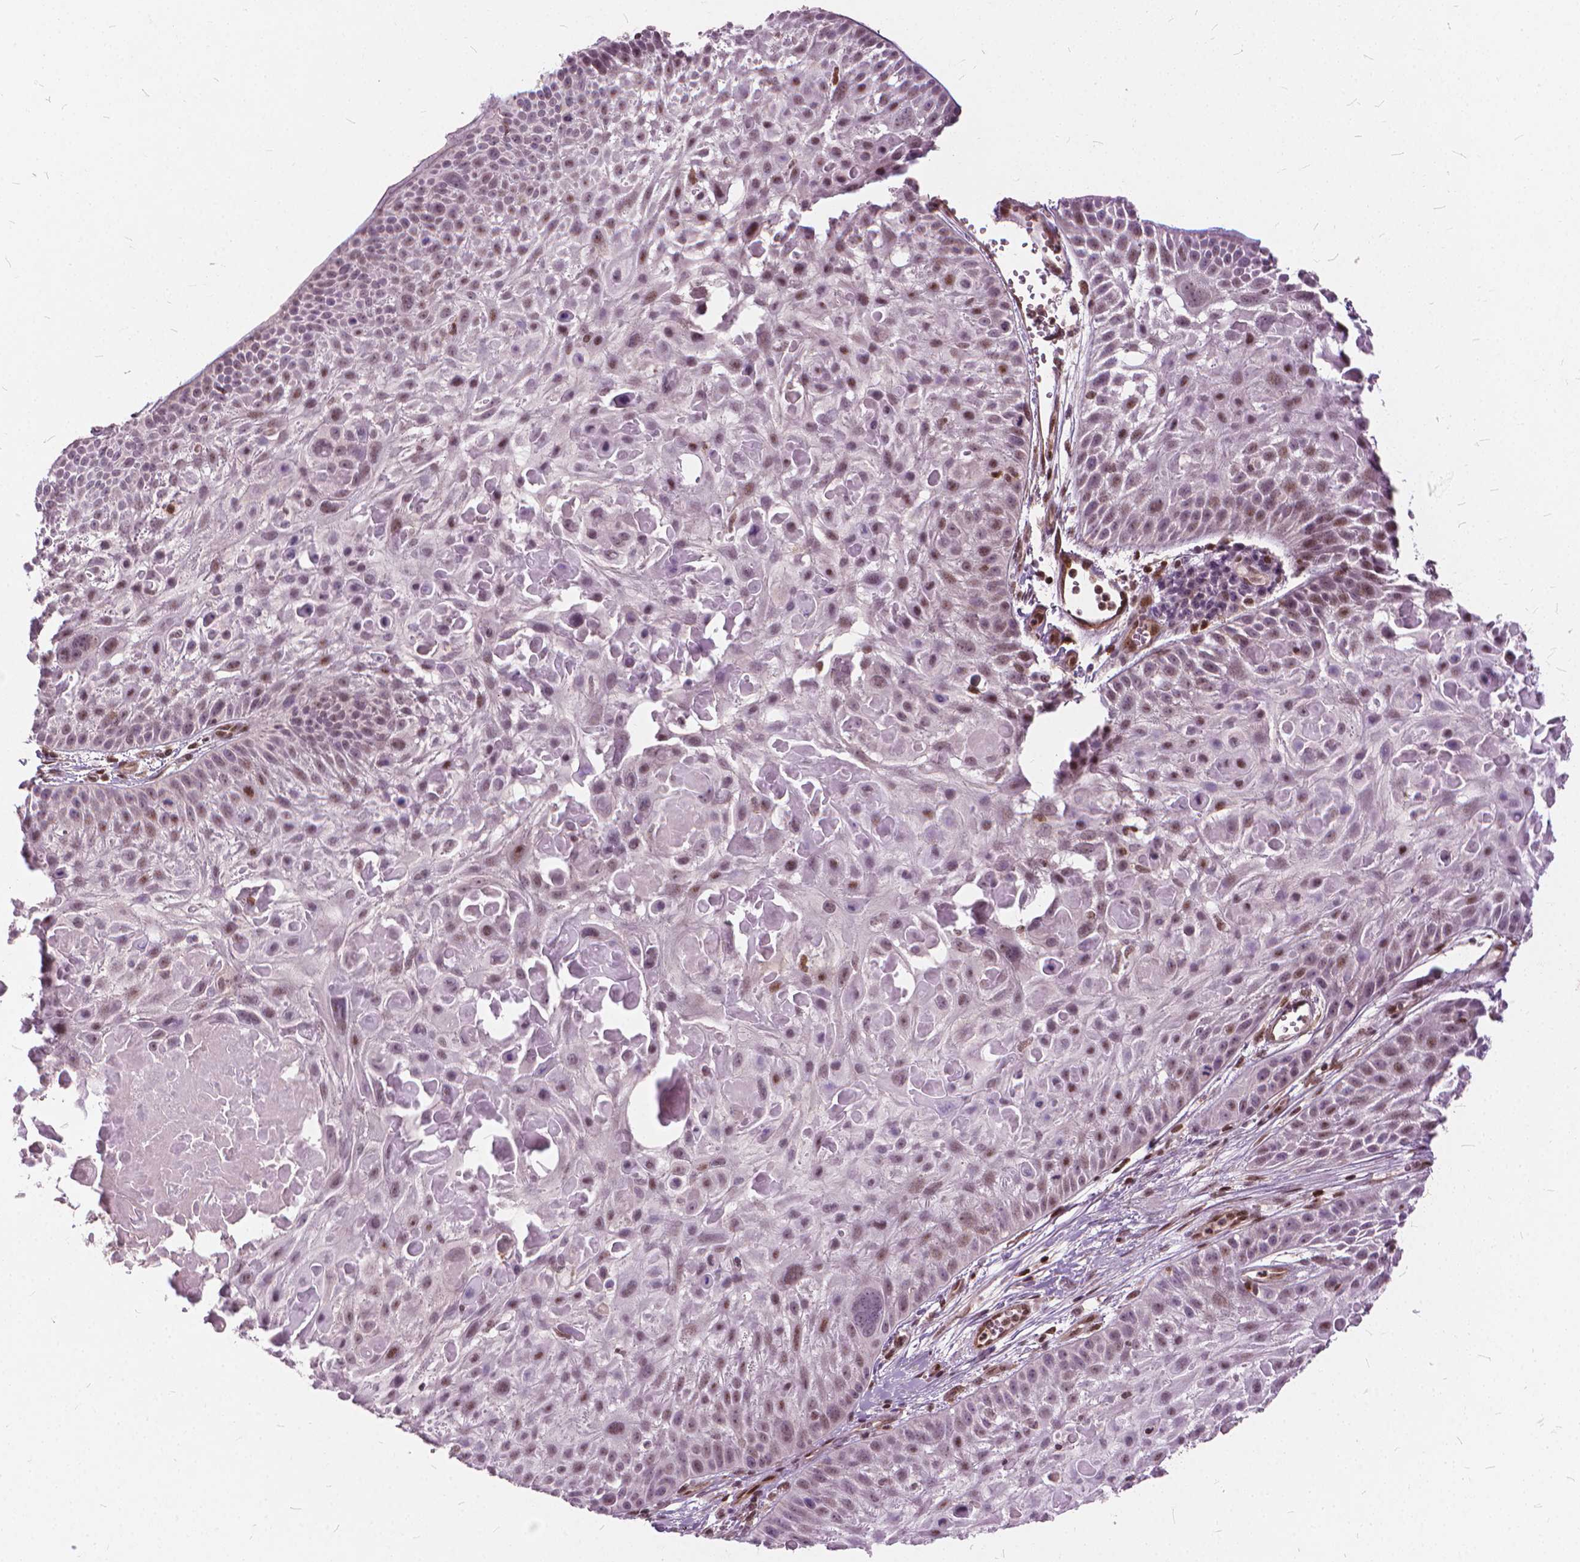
{"staining": {"intensity": "moderate", "quantity": "<25%", "location": "nuclear"}, "tissue": "skin cancer", "cell_type": "Tumor cells", "image_type": "cancer", "snomed": [{"axis": "morphology", "description": "Squamous cell carcinoma, NOS"}, {"axis": "topography", "description": "Skin"}, {"axis": "topography", "description": "Anal"}], "caption": "Immunohistochemical staining of human skin squamous cell carcinoma reveals moderate nuclear protein staining in about <25% of tumor cells.", "gene": "STAT5B", "patient": {"sex": "female", "age": 75}}